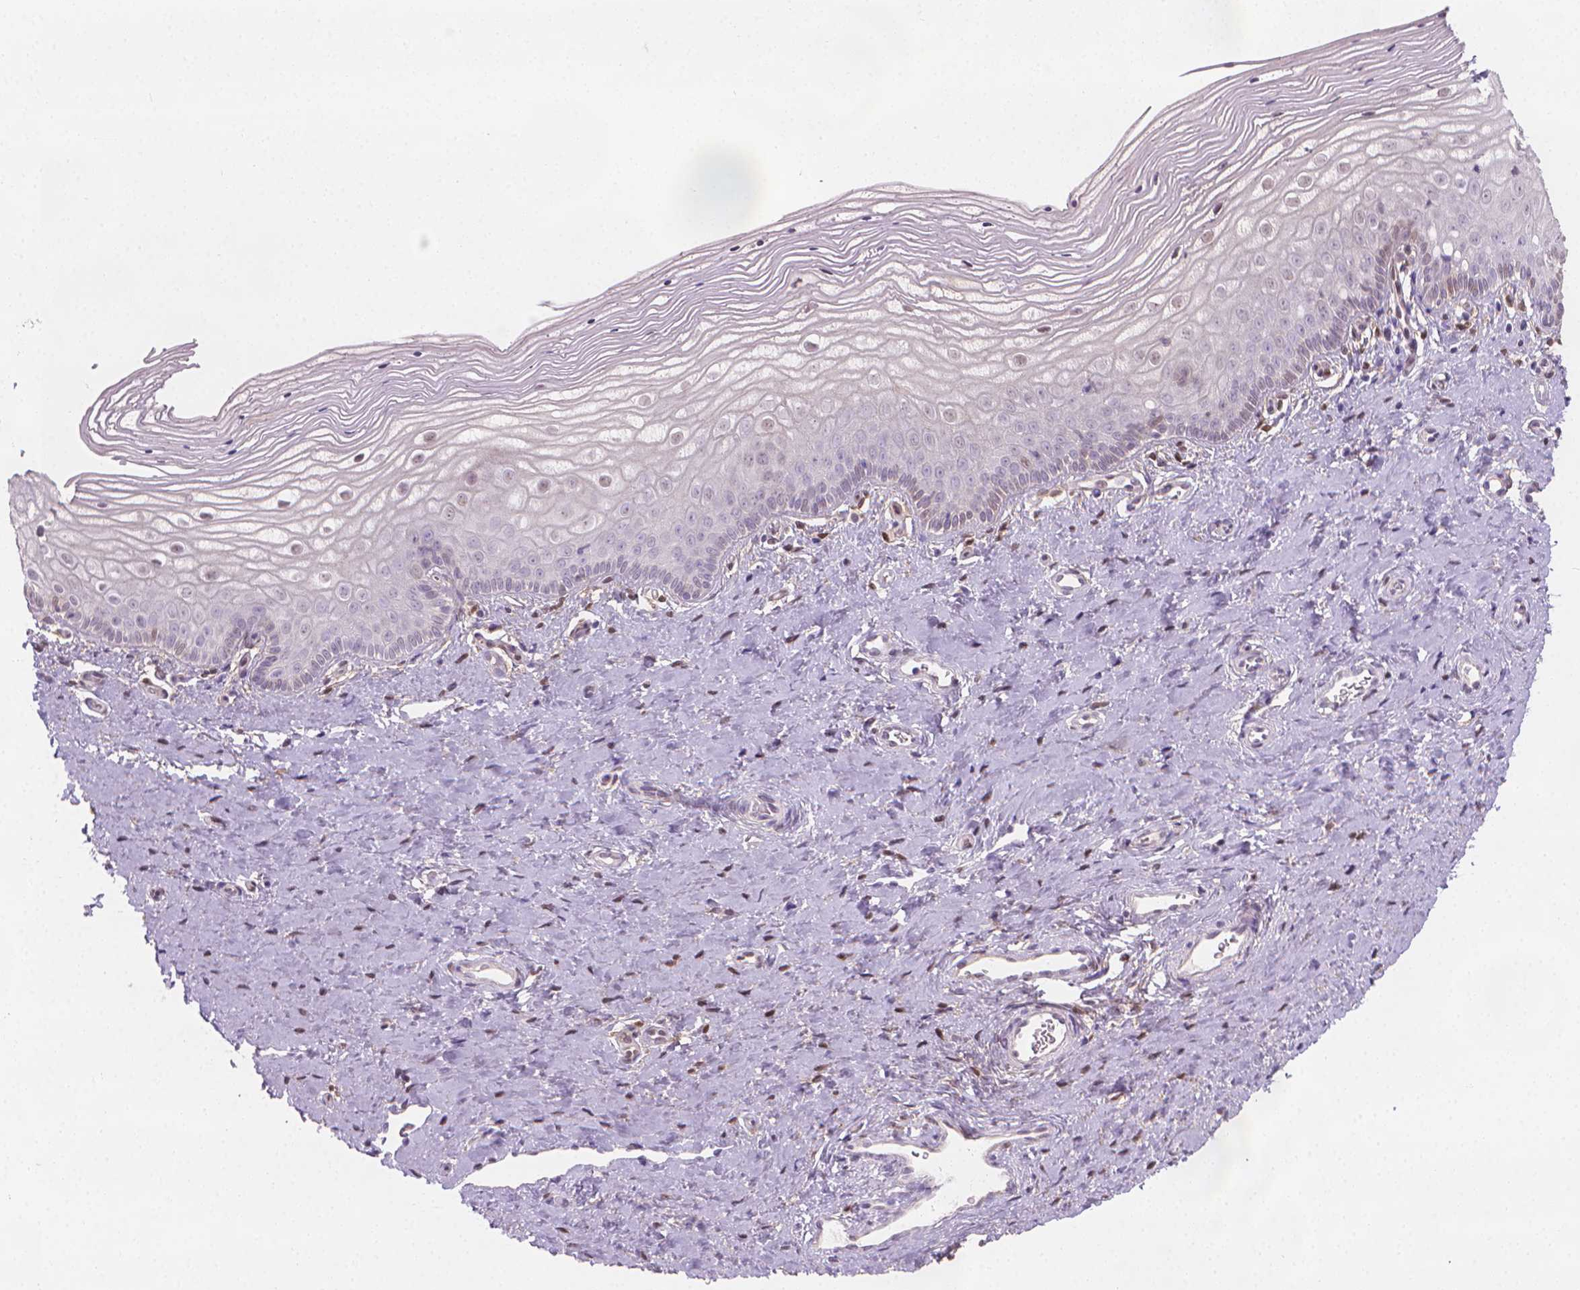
{"staining": {"intensity": "weak", "quantity": "<25%", "location": "cytoplasmic/membranous,nuclear"}, "tissue": "vagina", "cell_type": "Squamous epithelial cells", "image_type": "normal", "snomed": [{"axis": "morphology", "description": "Normal tissue, NOS"}, {"axis": "topography", "description": "Vagina"}], "caption": "The histopathology image exhibits no significant positivity in squamous epithelial cells of vagina. (DAB (3,3'-diaminobenzidine) IHC, high magnification).", "gene": "TNFAIP2", "patient": {"sex": "female", "age": 39}}